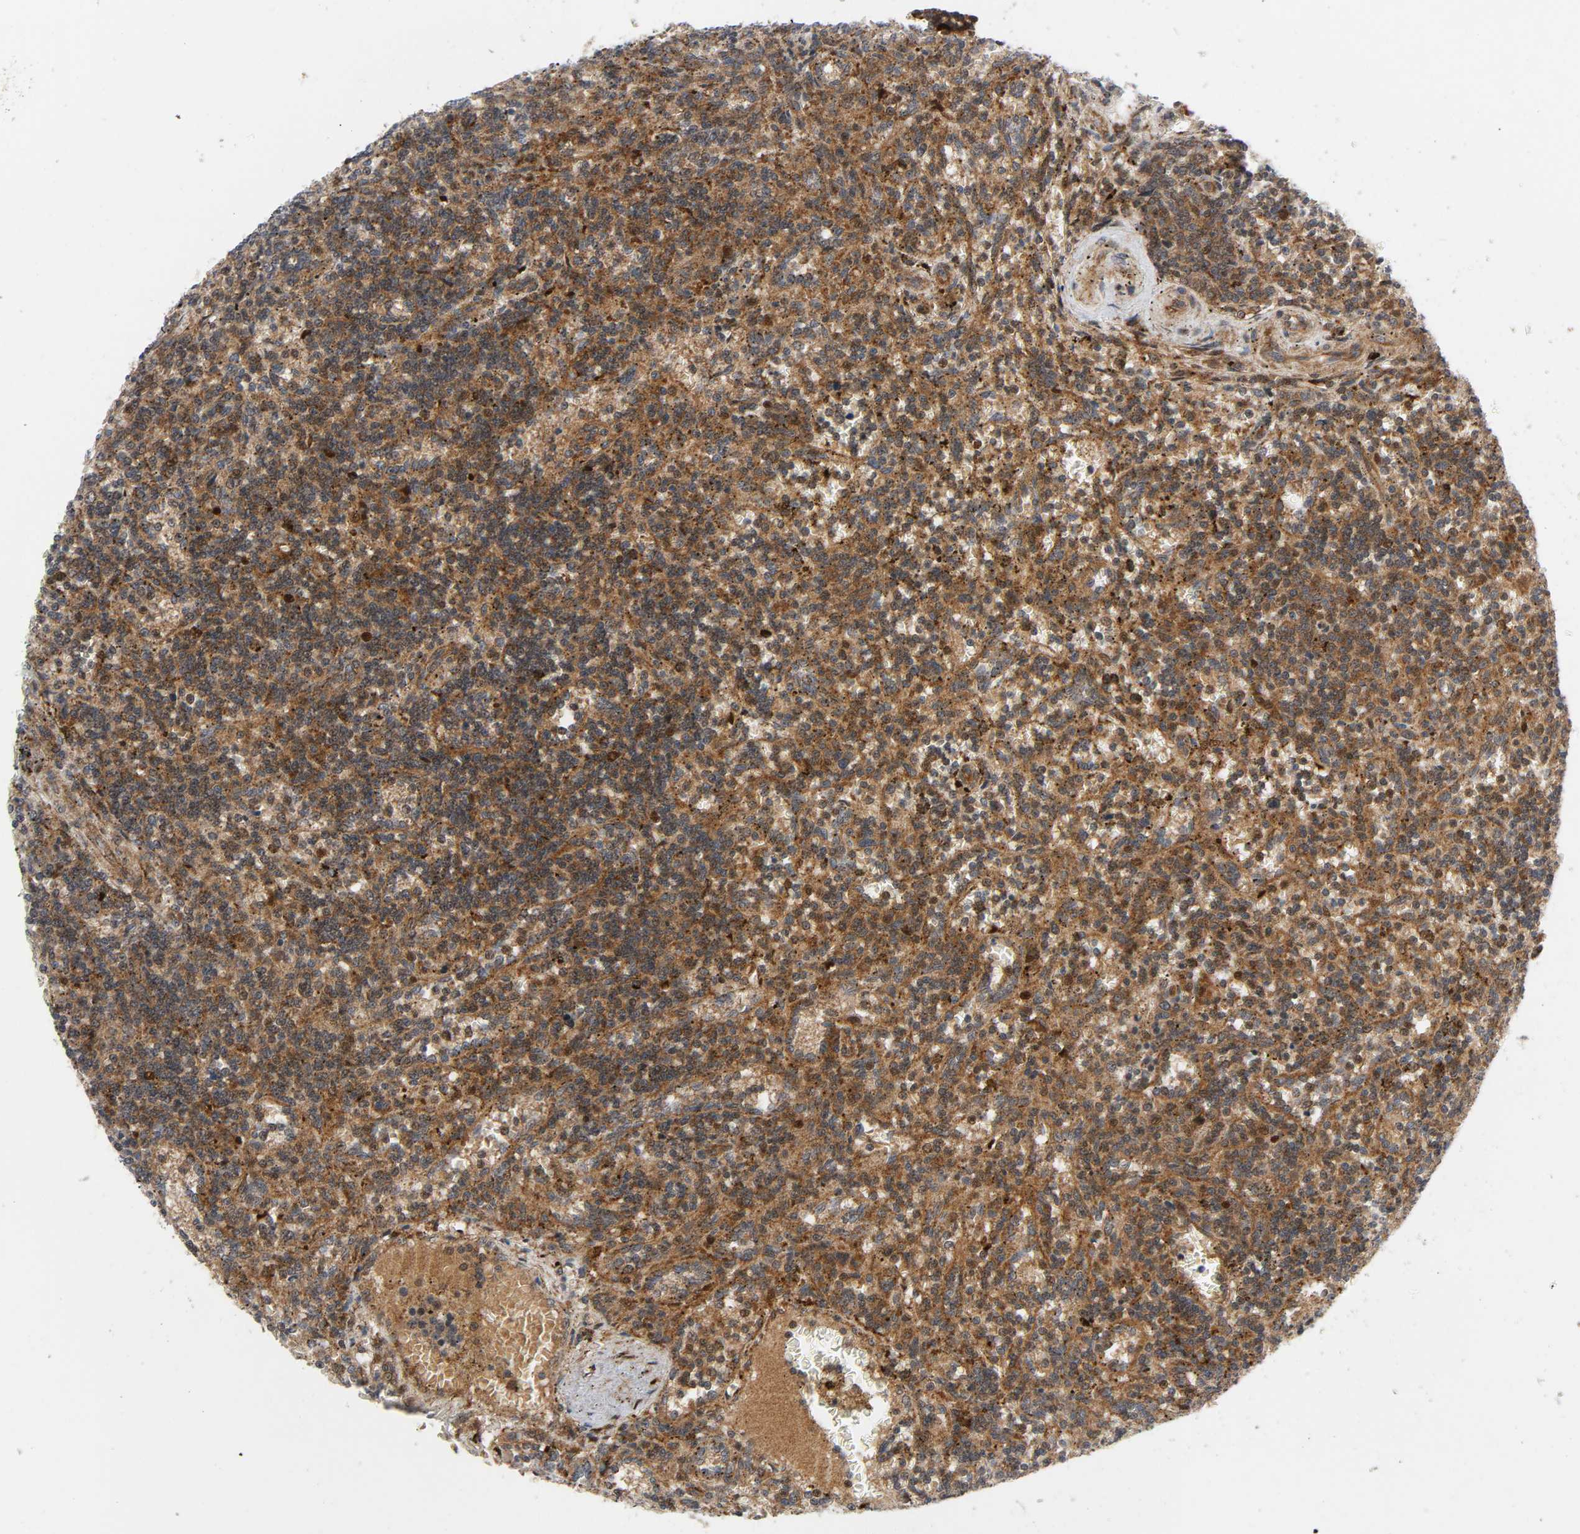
{"staining": {"intensity": "moderate", "quantity": ">75%", "location": "cytoplasmic/membranous"}, "tissue": "lymphoma", "cell_type": "Tumor cells", "image_type": "cancer", "snomed": [{"axis": "morphology", "description": "Malignant lymphoma, non-Hodgkin's type, Low grade"}, {"axis": "topography", "description": "Spleen"}], "caption": "A high-resolution photomicrograph shows immunohistochemistry staining of low-grade malignant lymphoma, non-Hodgkin's type, which exhibits moderate cytoplasmic/membranous expression in approximately >75% of tumor cells.", "gene": "CHUK", "patient": {"sex": "male", "age": 73}}